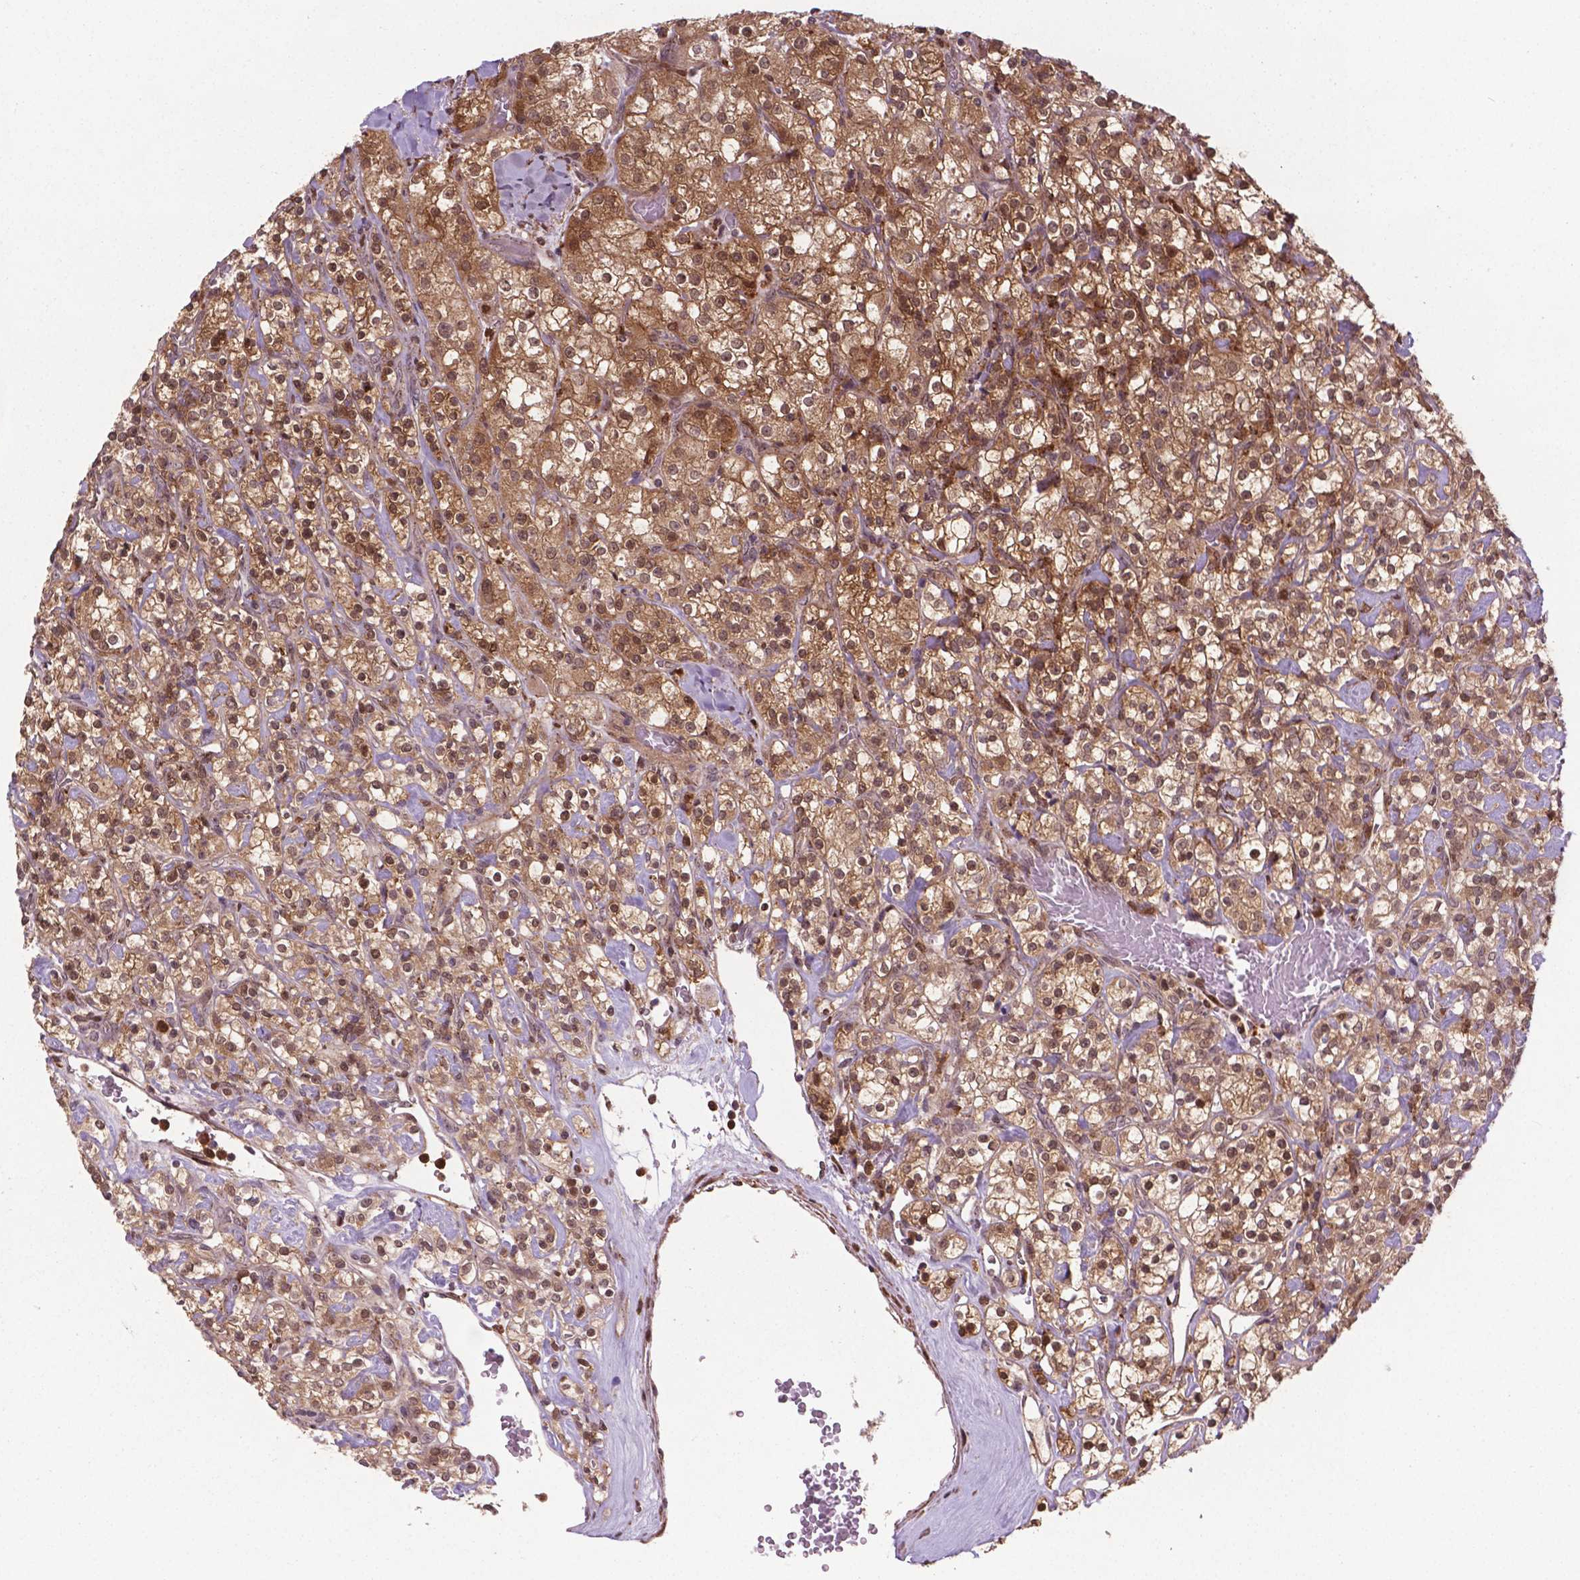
{"staining": {"intensity": "moderate", "quantity": ">75%", "location": "cytoplasmic/membranous,nuclear"}, "tissue": "renal cancer", "cell_type": "Tumor cells", "image_type": "cancer", "snomed": [{"axis": "morphology", "description": "Adenocarcinoma, NOS"}, {"axis": "topography", "description": "Kidney"}], "caption": "Renal cancer stained for a protein displays moderate cytoplasmic/membranous and nuclear positivity in tumor cells. (DAB = brown stain, brightfield microscopy at high magnification).", "gene": "PLIN3", "patient": {"sex": "male", "age": 77}}